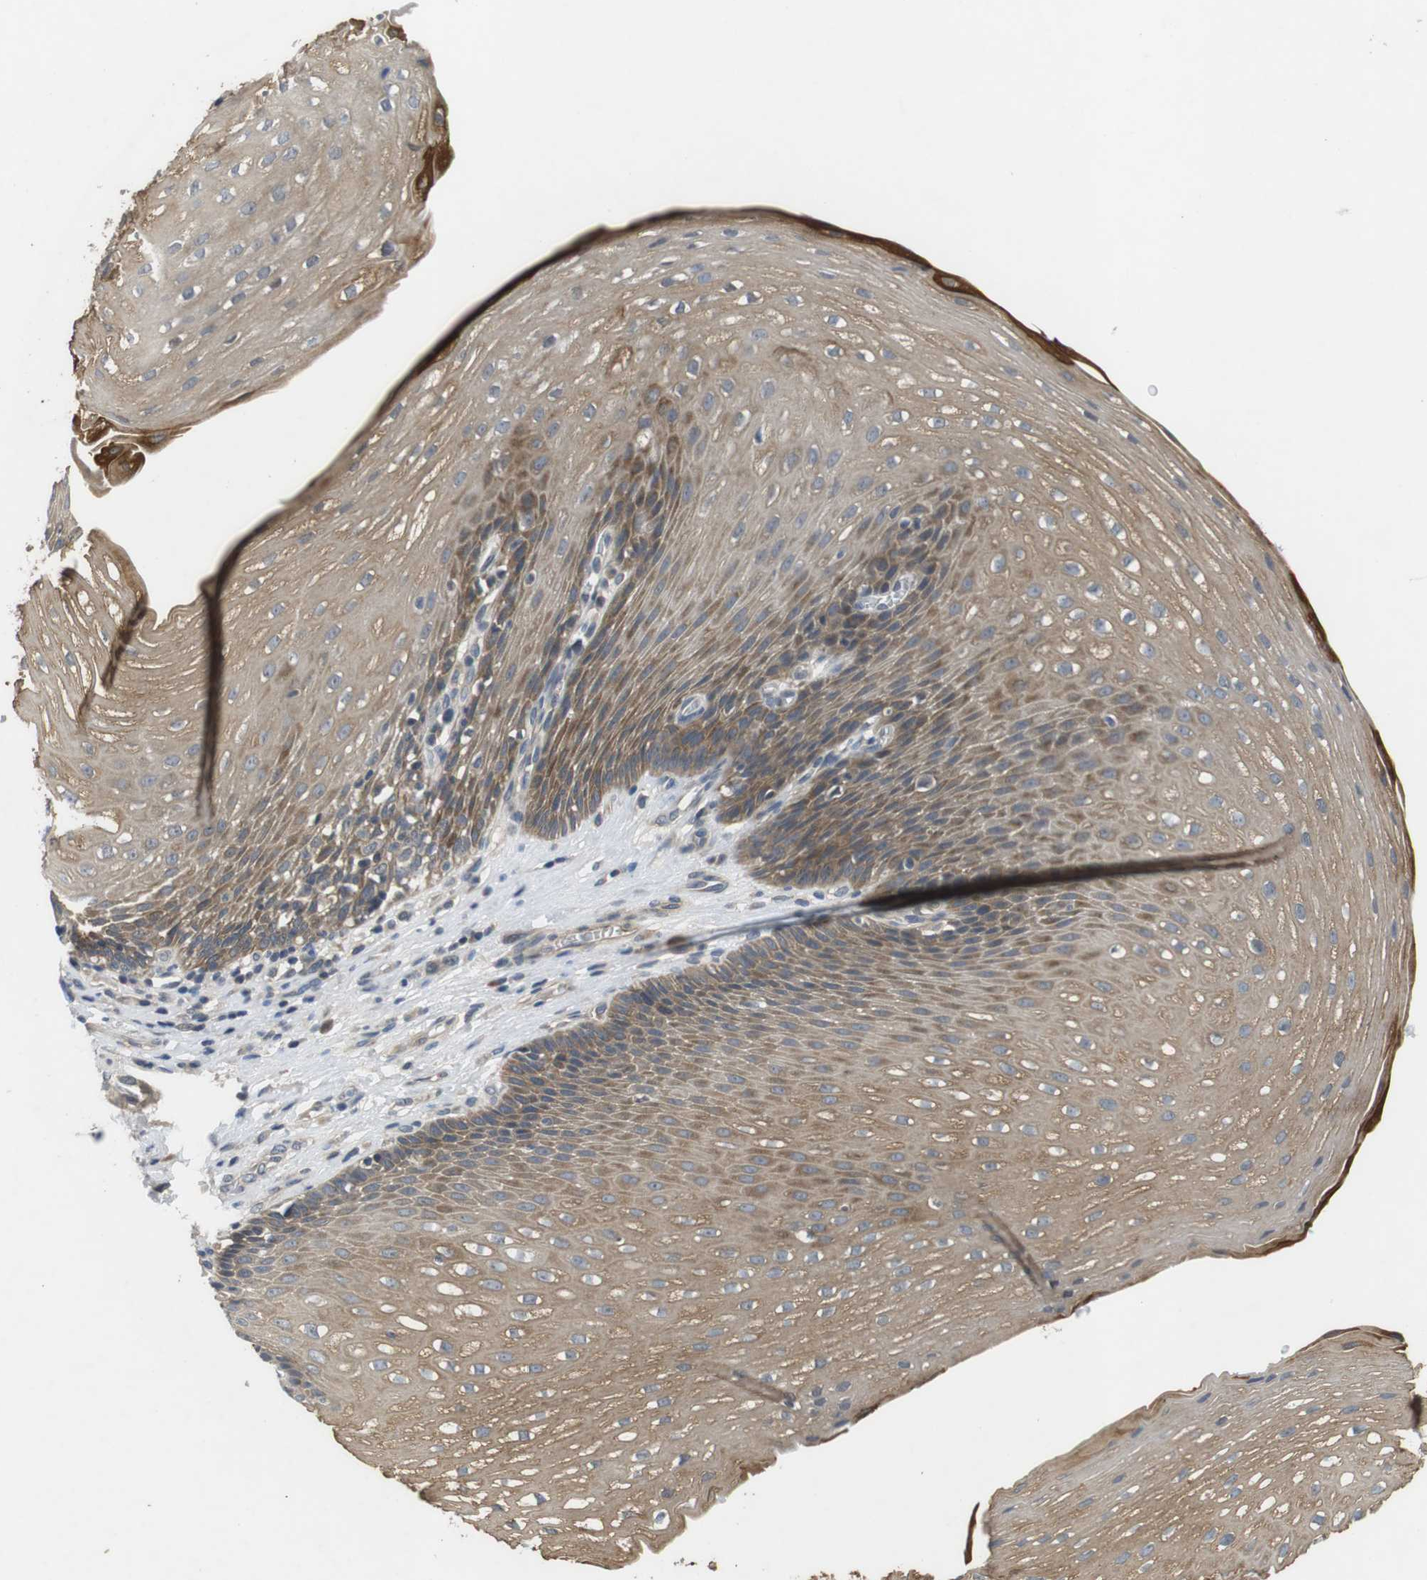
{"staining": {"intensity": "moderate", "quantity": ">75%", "location": "cytoplasmic/membranous"}, "tissue": "esophagus", "cell_type": "Squamous epithelial cells", "image_type": "normal", "snomed": [{"axis": "morphology", "description": "Normal tissue, NOS"}, {"axis": "topography", "description": "Esophagus"}], "caption": "Immunohistochemistry (IHC) (DAB (3,3'-diaminobenzidine)) staining of normal human esophagus demonstrates moderate cytoplasmic/membranous protein expression in approximately >75% of squamous epithelial cells.", "gene": "ADGRL3", "patient": {"sex": "male", "age": 48}}